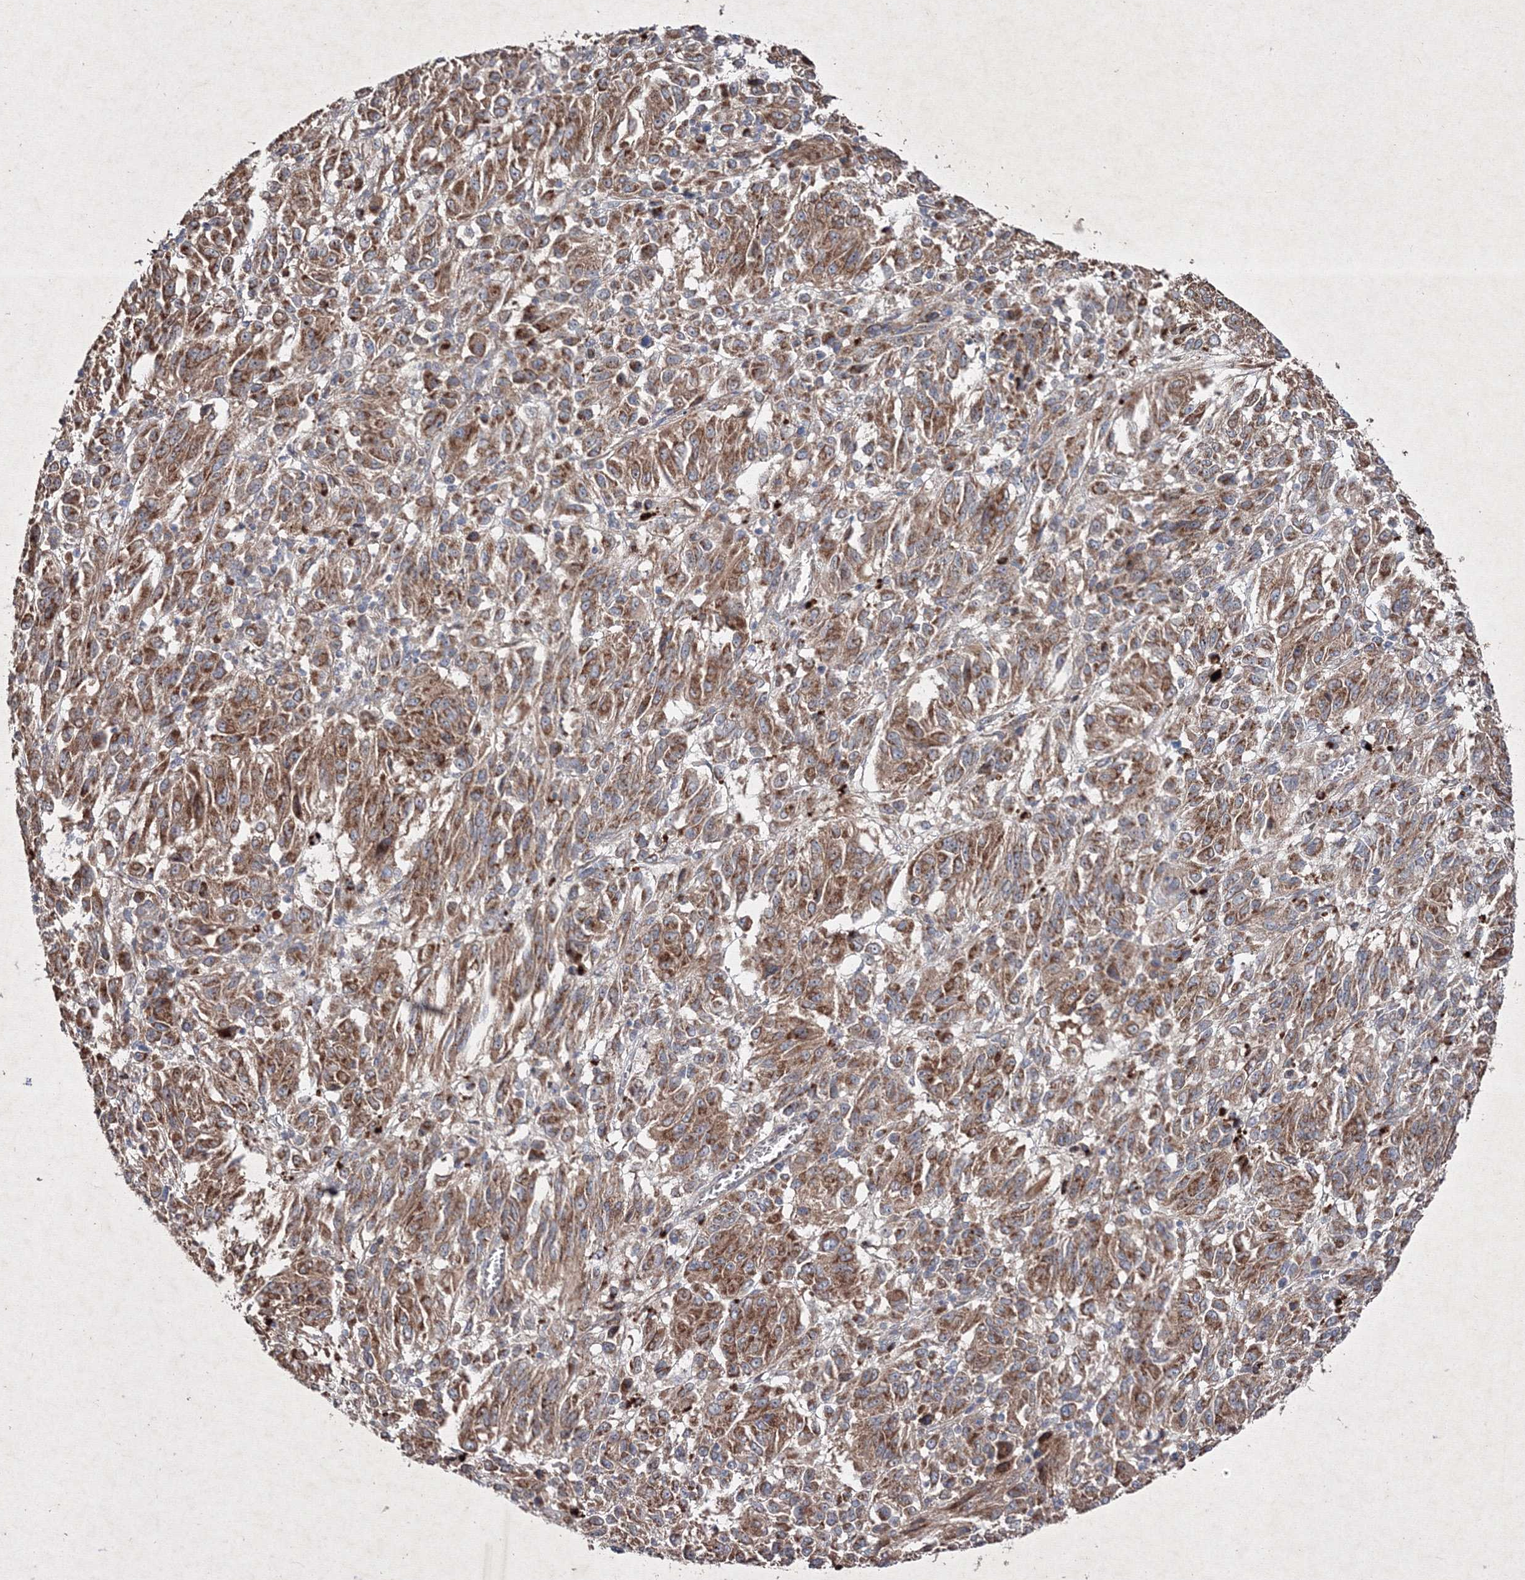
{"staining": {"intensity": "moderate", "quantity": ">75%", "location": "cytoplasmic/membranous"}, "tissue": "melanoma", "cell_type": "Tumor cells", "image_type": "cancer", "snomed": [{"axis": "morphology", "description": "Malignant melanoma, Metastatic site"}, {"axis": "topography", "description": "Lung"}], "caption": "Malignant melanoma (metastatic site) stained with a brown dye demonstrates moderate cytoplasmic/membranous positive expression in about >75% of tumor cells.", "gene": "GFM1", "patient": {"sex": "male", "age": 64}}